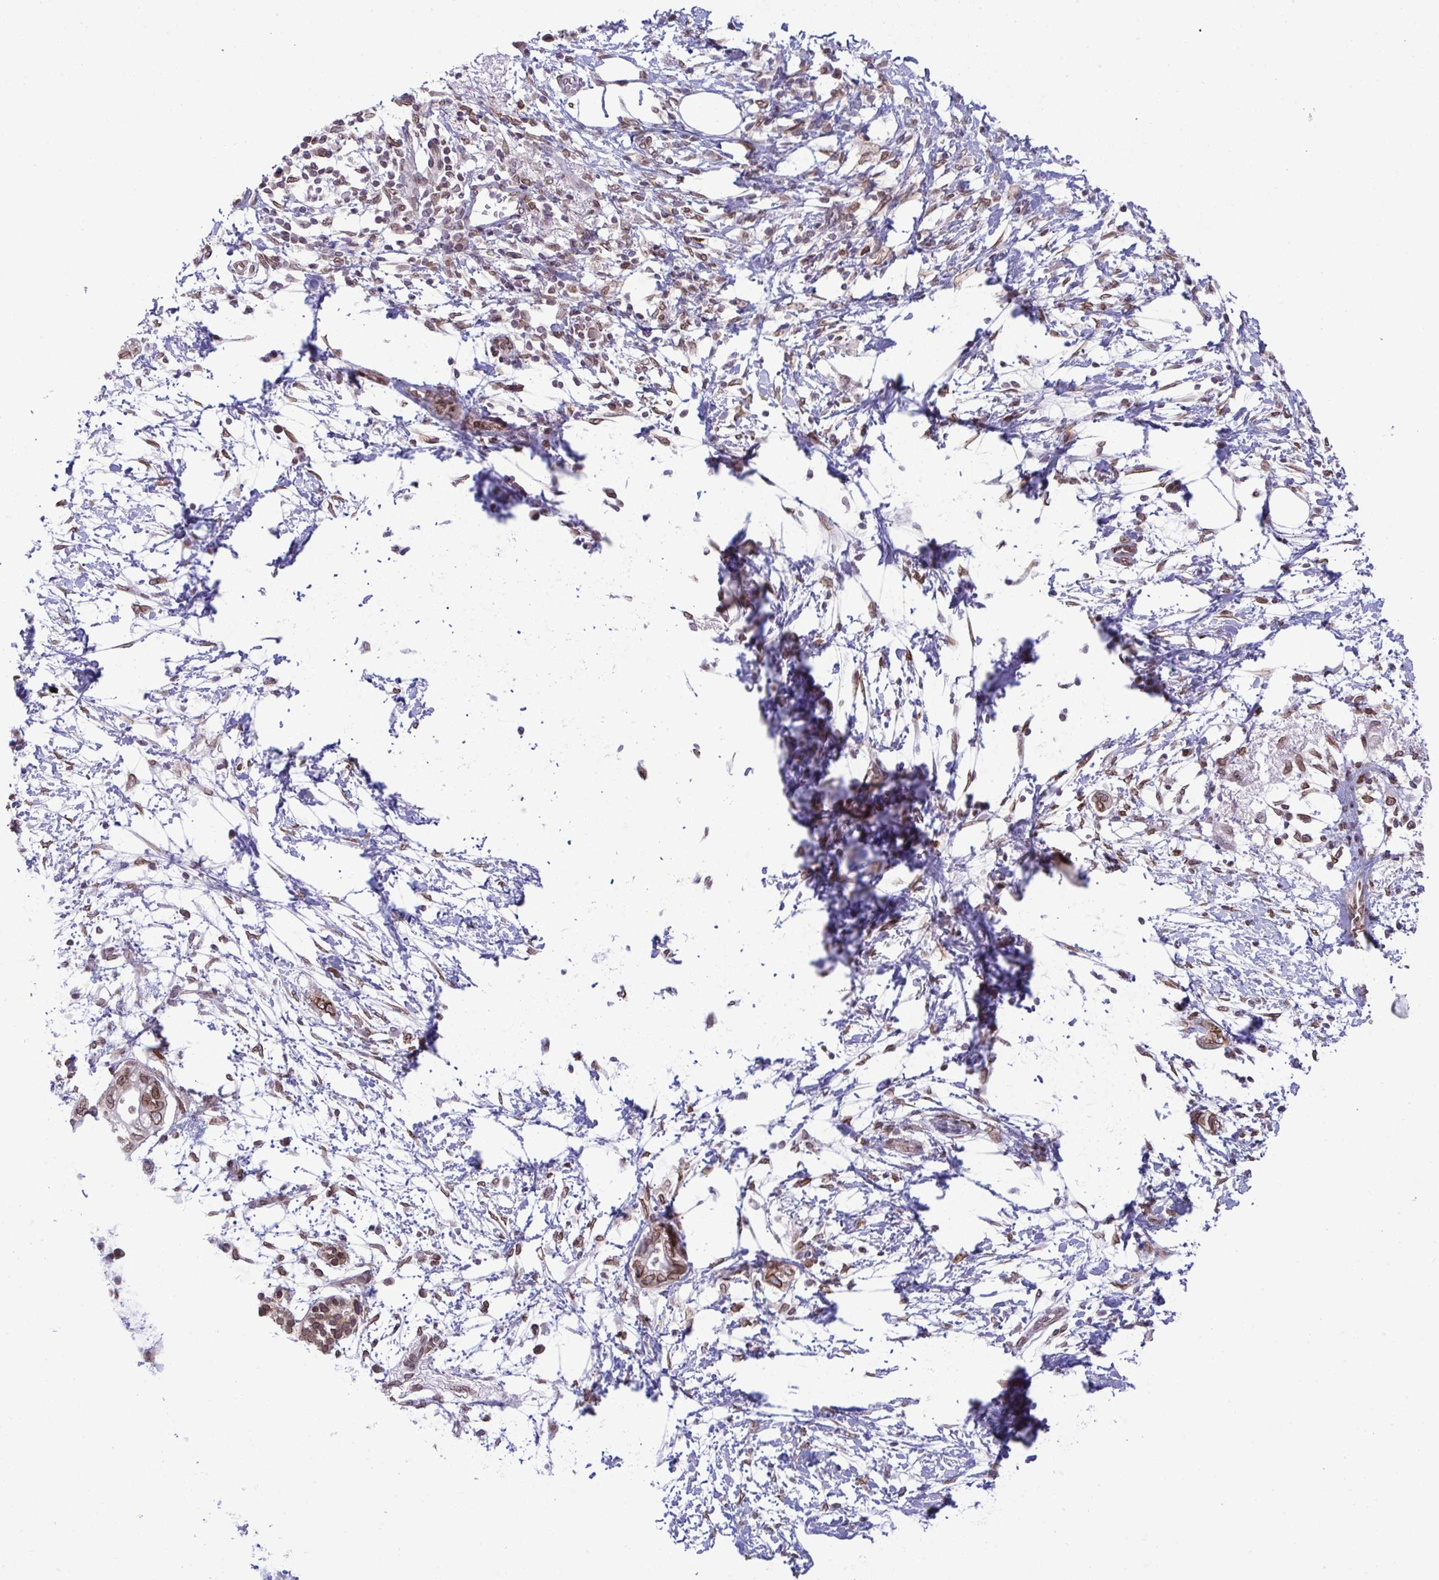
{"staining": {"intensity": "moderate", "quantity": ">75%", "location": "cytoplasmic/membranous,nuclear"}, "tissue": "pancreatic cancer", "cell_type": "Tumor cells", "image_type": "cancer", "snomed": [{"axis": "morphology", "description": "Adenocarcinoma, NOS"}, {"axis": "topography", "description": "Pancreas"}], "caption": "Immunohistochemical staining of pancreatic cancer exhibits moderate cytoplasmic/membranous and nuclear protein positivity in about >75% of tumor cells. (DAB = brown stain, brightfield microscopy at high magnification).", "gene": "RANBP2", "patient": {"sex": "female", "age": 72}}